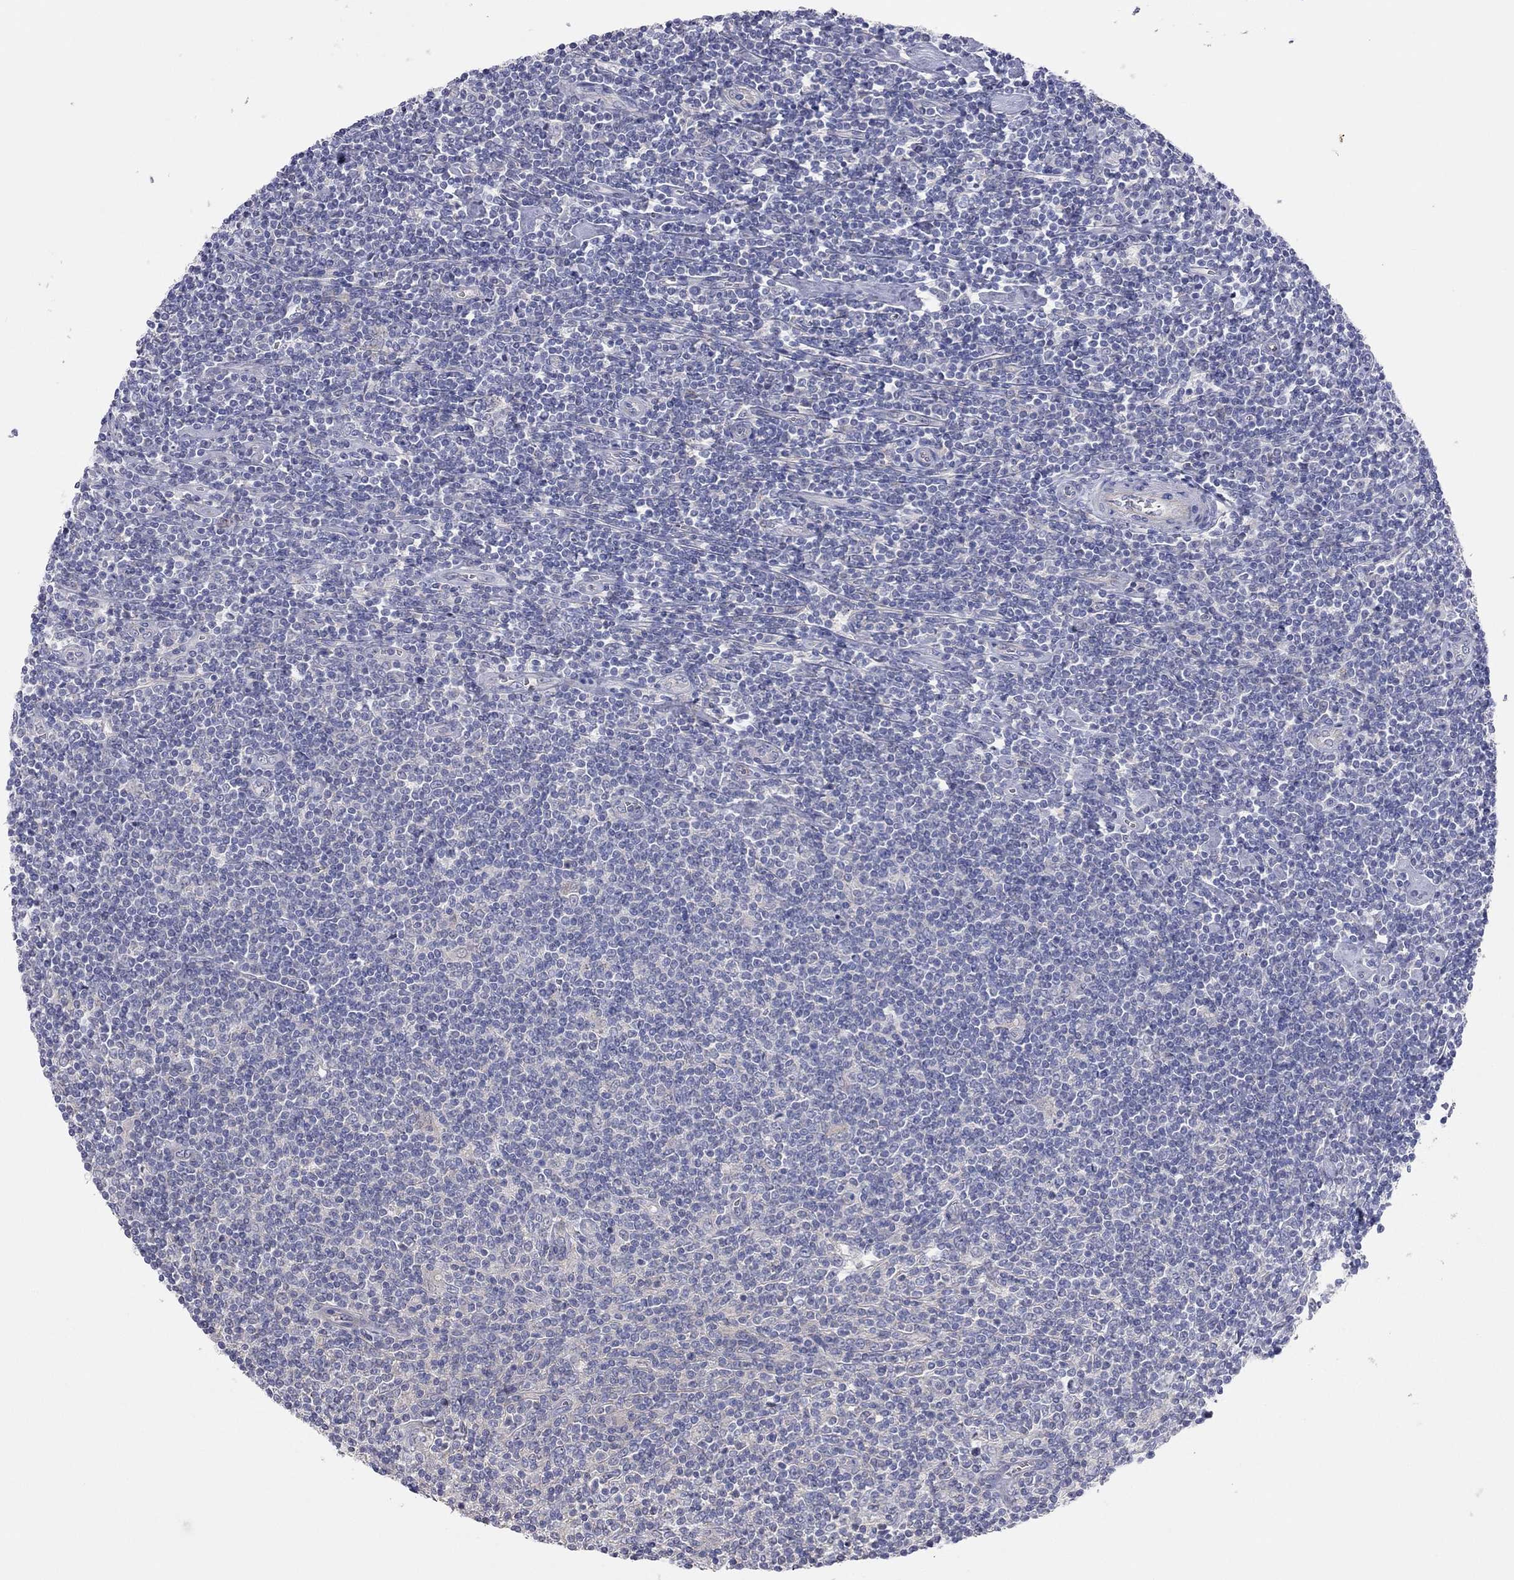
{"staining": {"intensity": "negative", "quantity": "none", "location": "none"}, "tissue": "lymphoma", "cell_type": "Tumor cells", "image_type": "cancer", "snomed": [{"axis": "morphology", "description": "Hodgkin's disease, NOS"}, {"axis": "topography", "description": "Lymph node"}], "caption": "The immunohistochemistry histopathology image has no significant positivity in tumor cells of Hodgkin's disease tissue.", "gene": "KCNB1", "patient": {"sex": "male", "age": 40}}